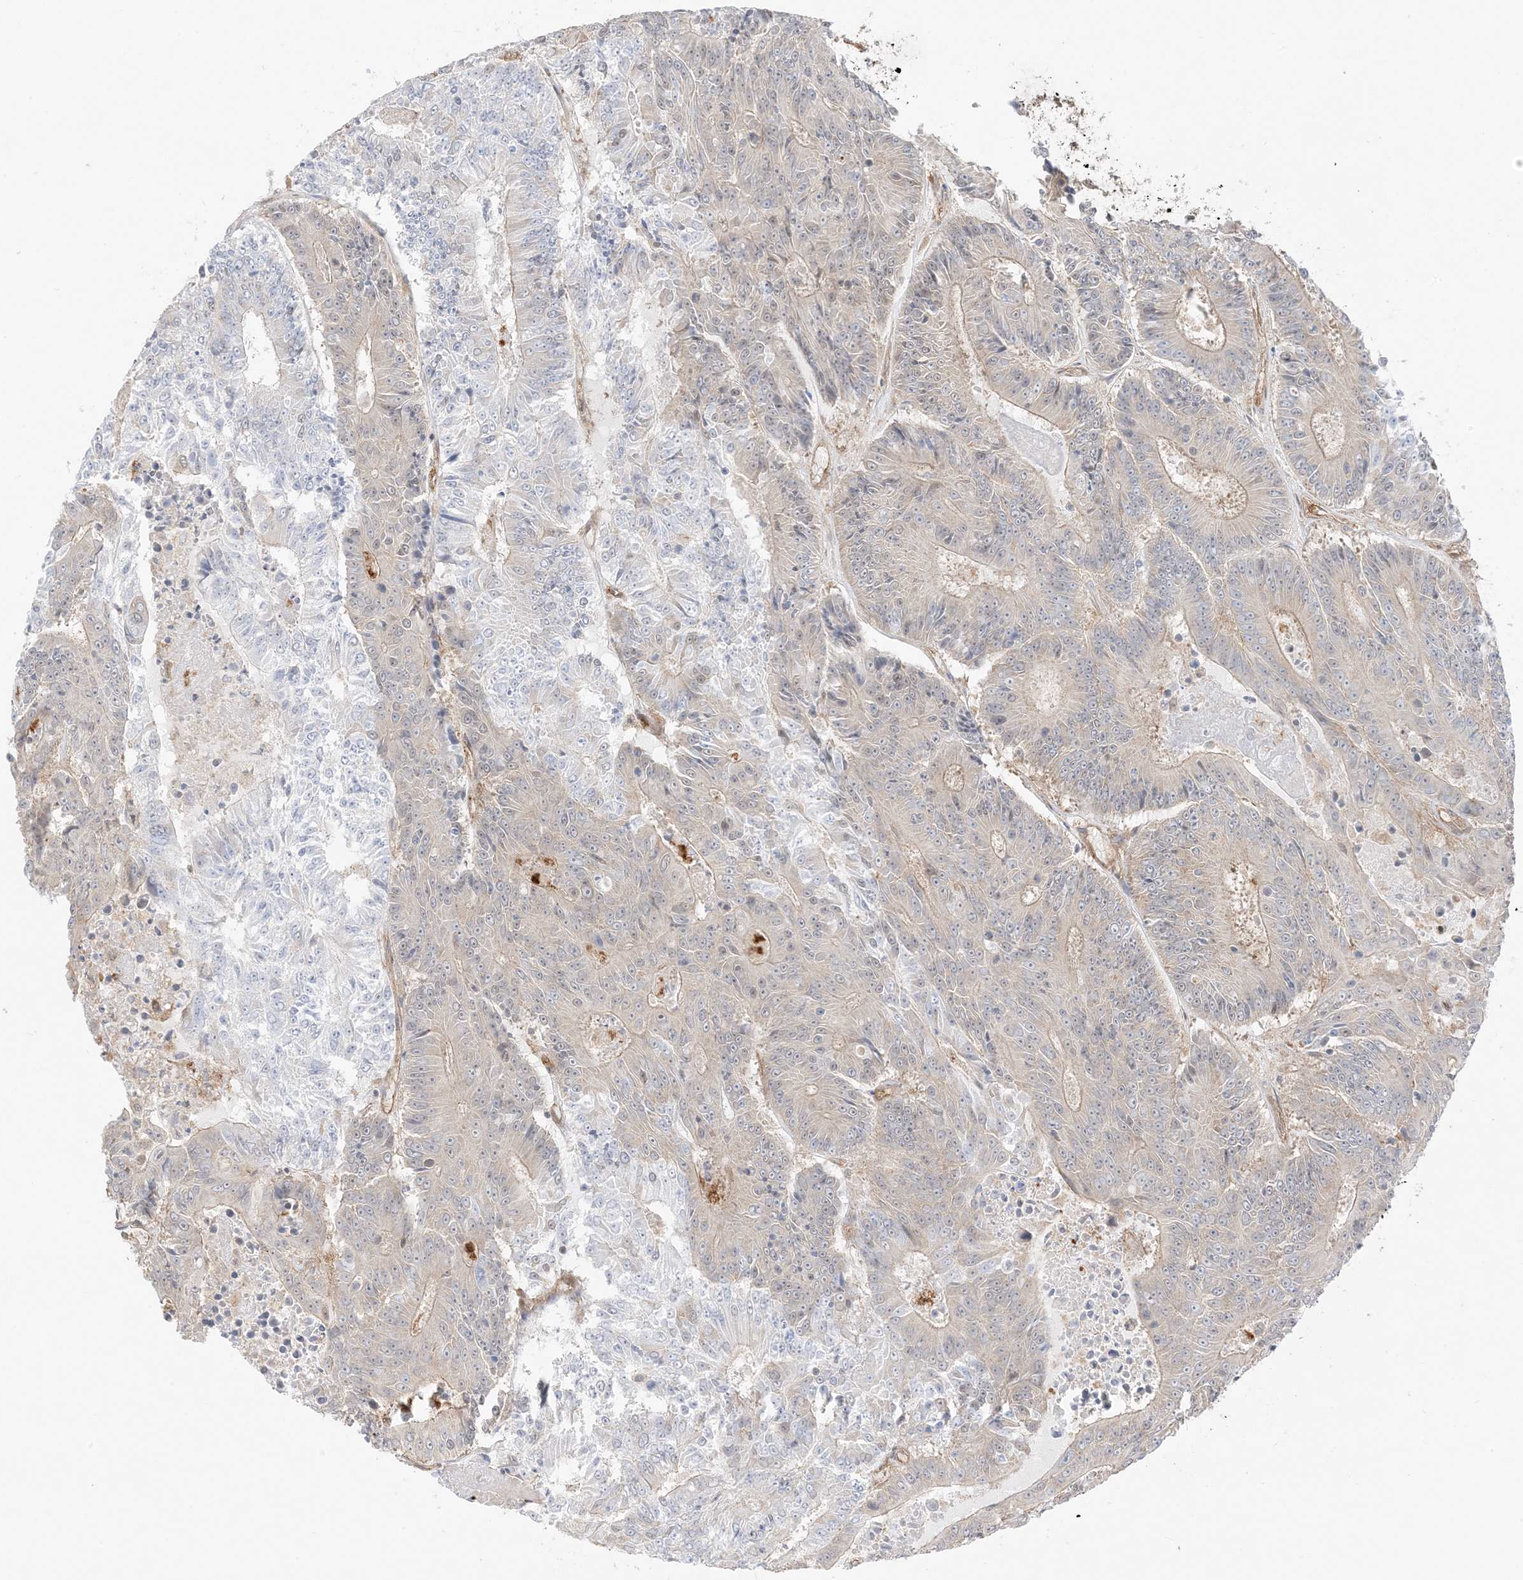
{"staining": {"intensity": "weak", "quantity": "<25%", "location": "cytoplasmic/membranous"}, "tissue": "colorectal cancer", "cell_type": "Tumor cells", "image_type": "cancer", "snomed": [{"axis": "morphology", "description": "Adenocarcinoma, NOS"}, {"axis": "topography", "description": "Colon"}], "caption": "Immunohistochemistry (IHC) of adenocarcinoma (colorectal) exhibits no positivity in tumor cells.", "gene": "UBAP2L", "patient": {"sex": "male", "age": 83}}